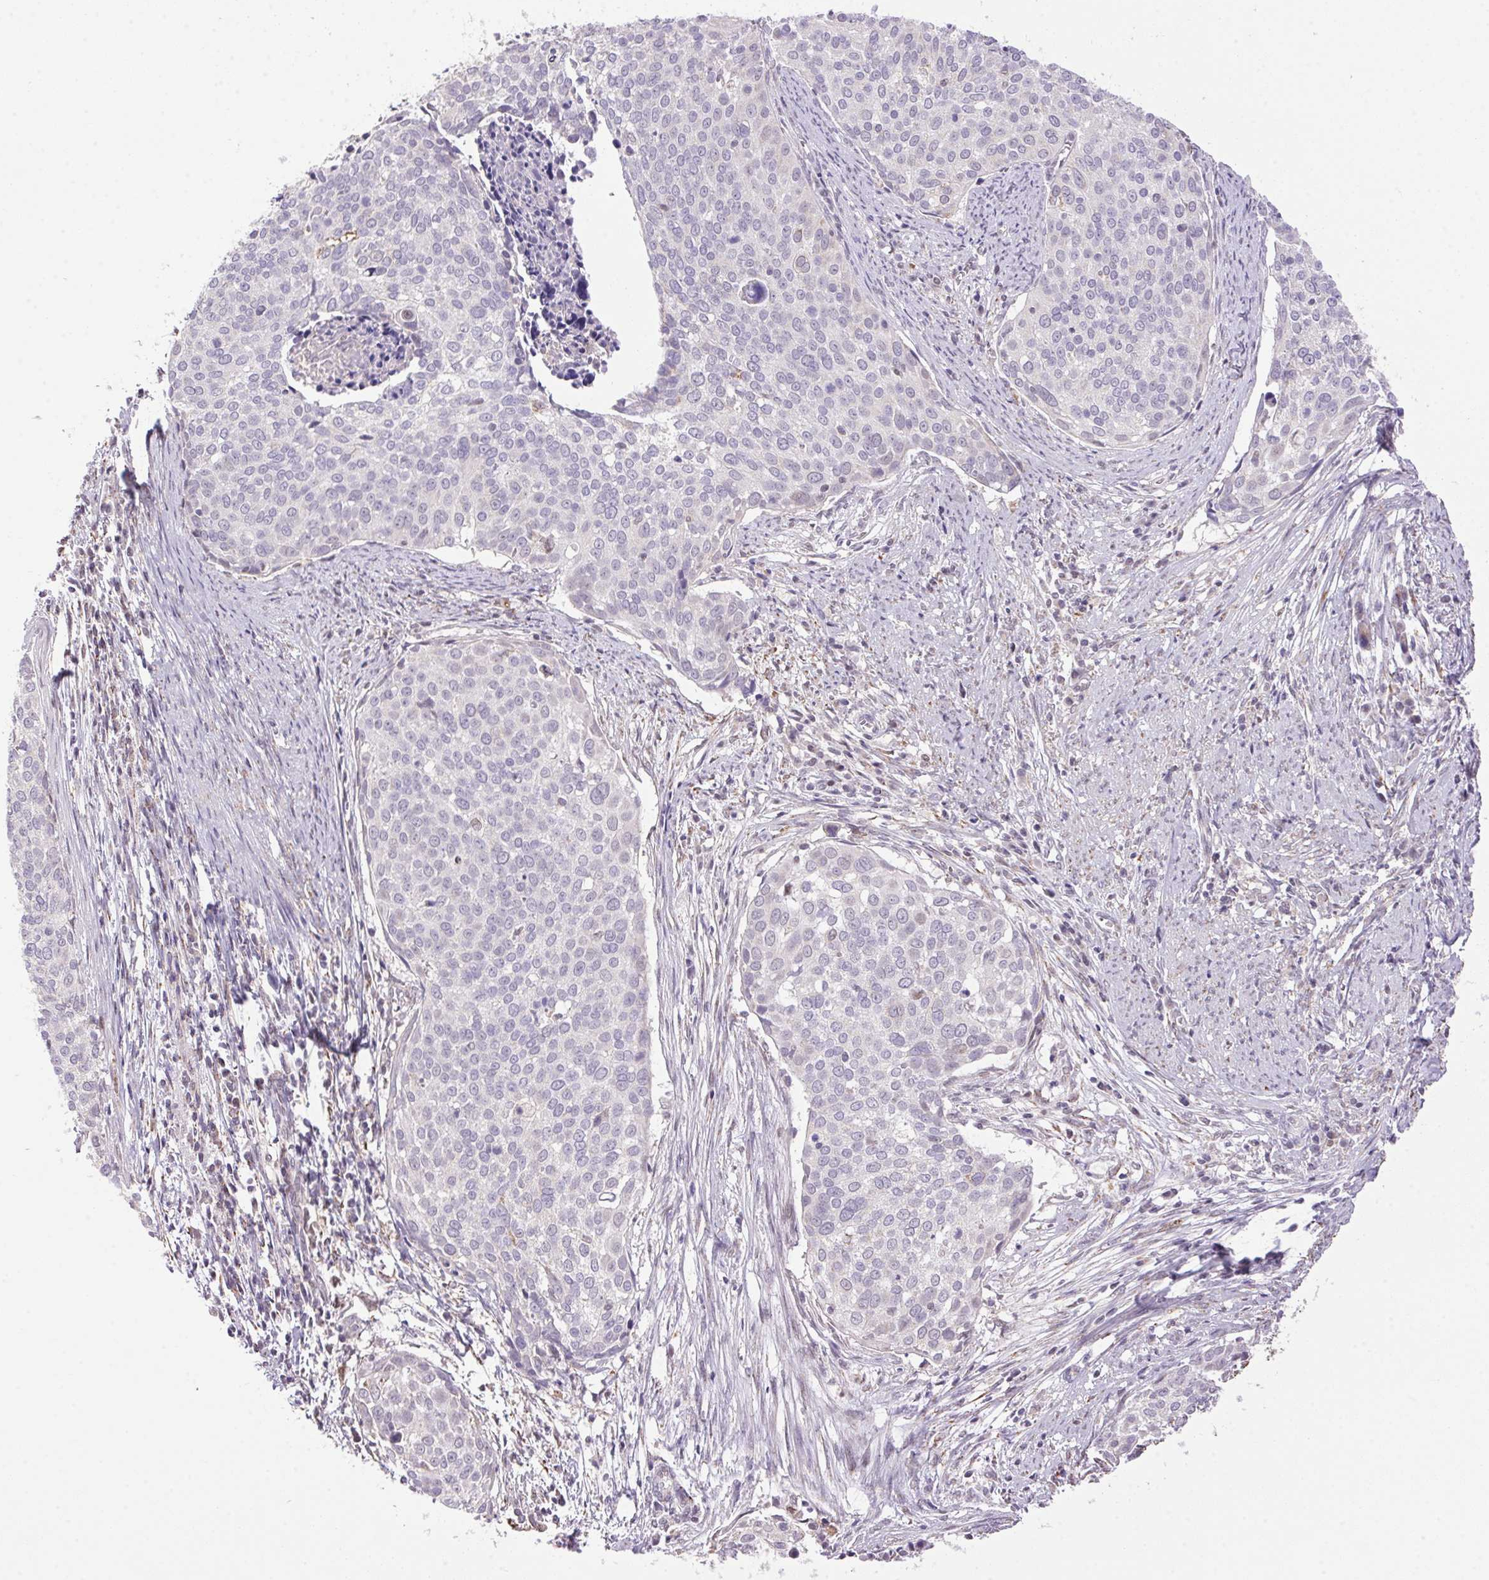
{"staining": {"intensity": "negative", "quantity": "none", "location": "none"}, "tissue": "cervical cancer", "cell_type": "Tumor cells", "image_type": "cancer", "snomed": [{"axis": "morphology", "description": "Squamous cell carcinoma, NOS"}, {"axis": "topography", "description": "Cervix"}], "caption": "Image shows no protein staining in tumor cells of cervical cancer (squamous cell carcinoma) tissue. (Brightfield microscopy of DAB immunohistochemistry (IHC) at high magnification).", "gene": "AKR1E2", "patient": {"sex": "female", "age": 39}}